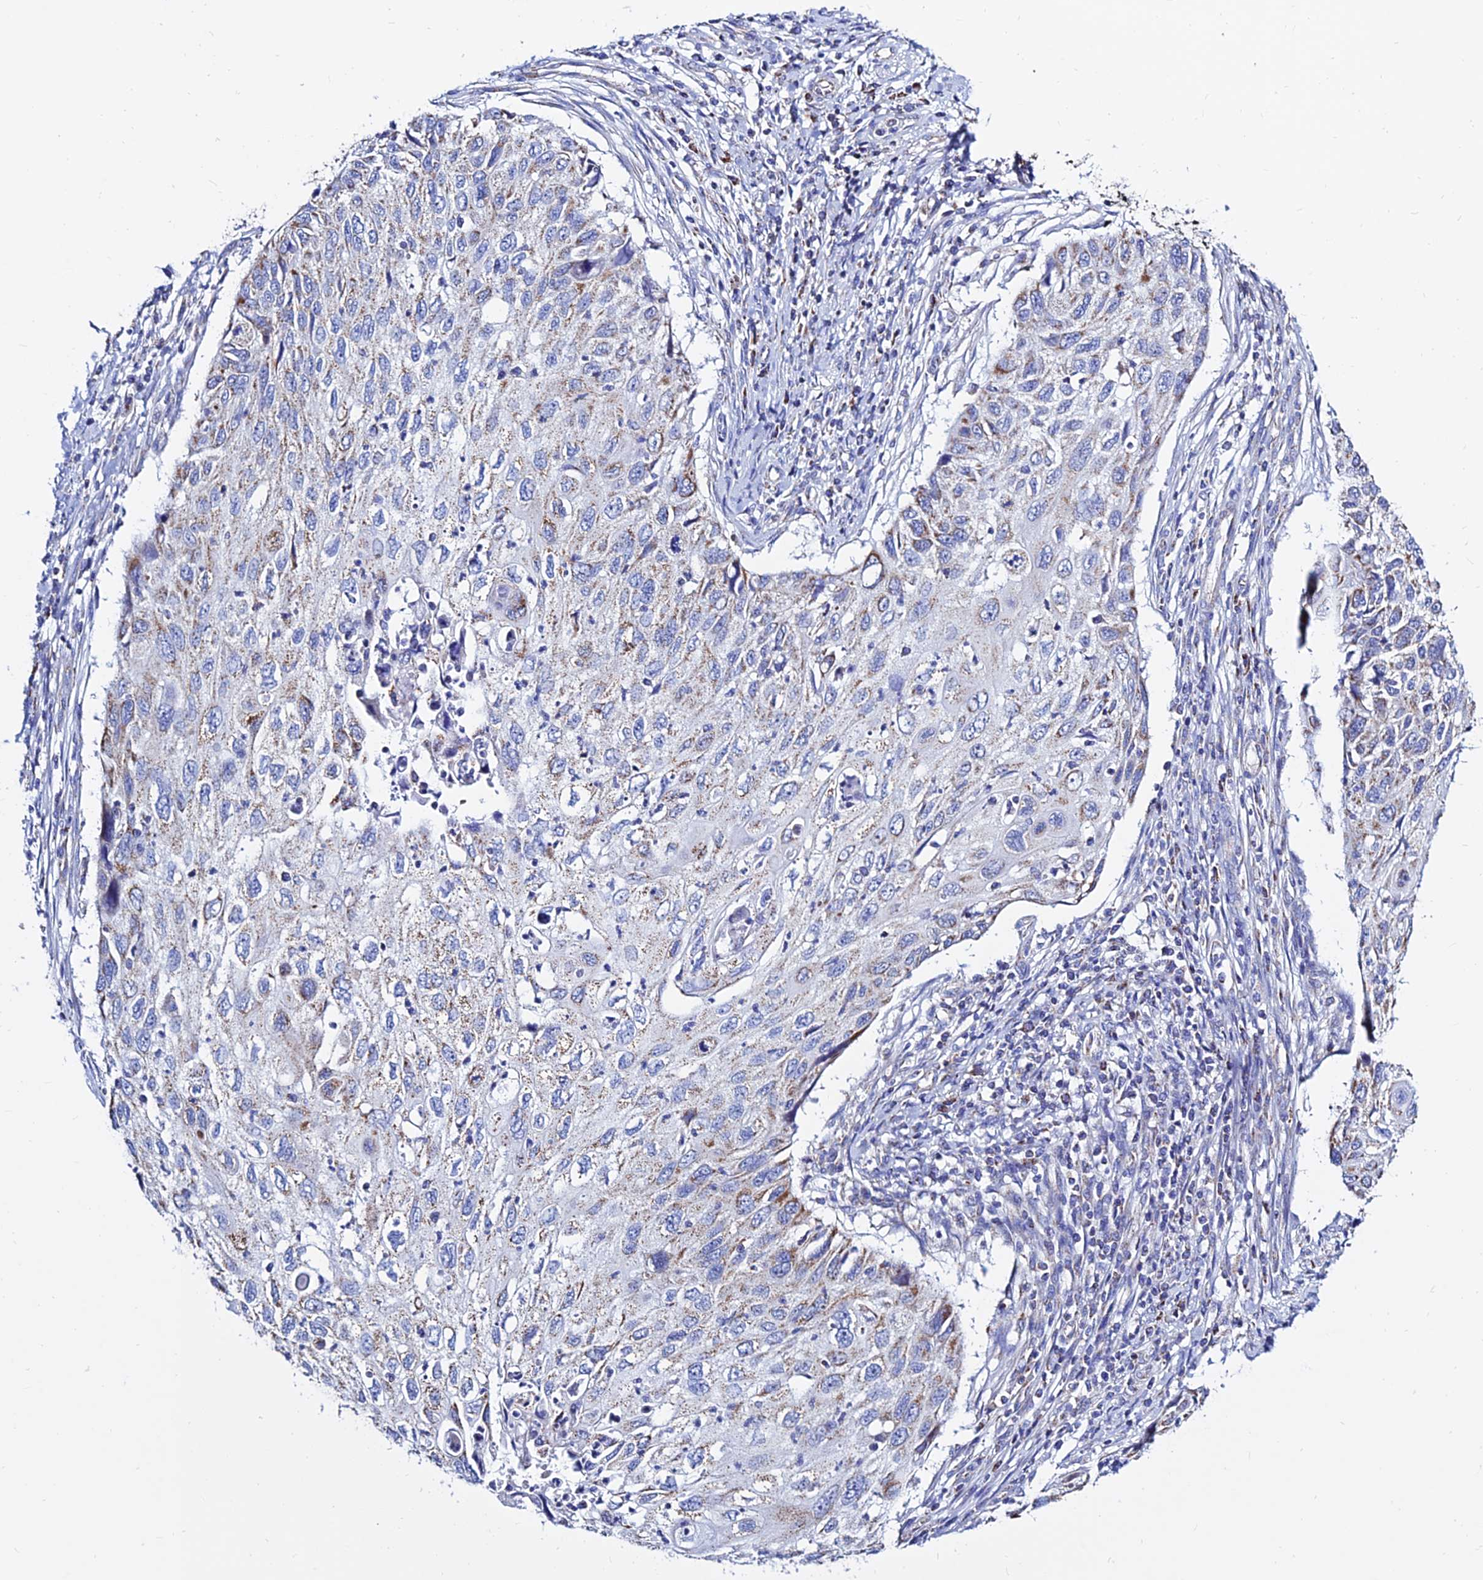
{"staining": {"intensity": "moderate", "quantity": "25%-75%", "location": "cytoplasmic/membranous"}, "tissue": "cervical cancer", "cell_type": "Tumor cells", "image_type": "cancer", "snomed": [{"axis": "morphology", "description": "Squamous cell carcinoma, NOS"}, {"axis": "topography", "description": "Cervix"}], "caption": "This is an image of IHC staining of cervical squamous cell carcinoma, which shows moderate staining in the cytoplasmic/membranous of tumor cells.", "gene": "MGST1", "patient": {"sex": "female", "age": 70}}